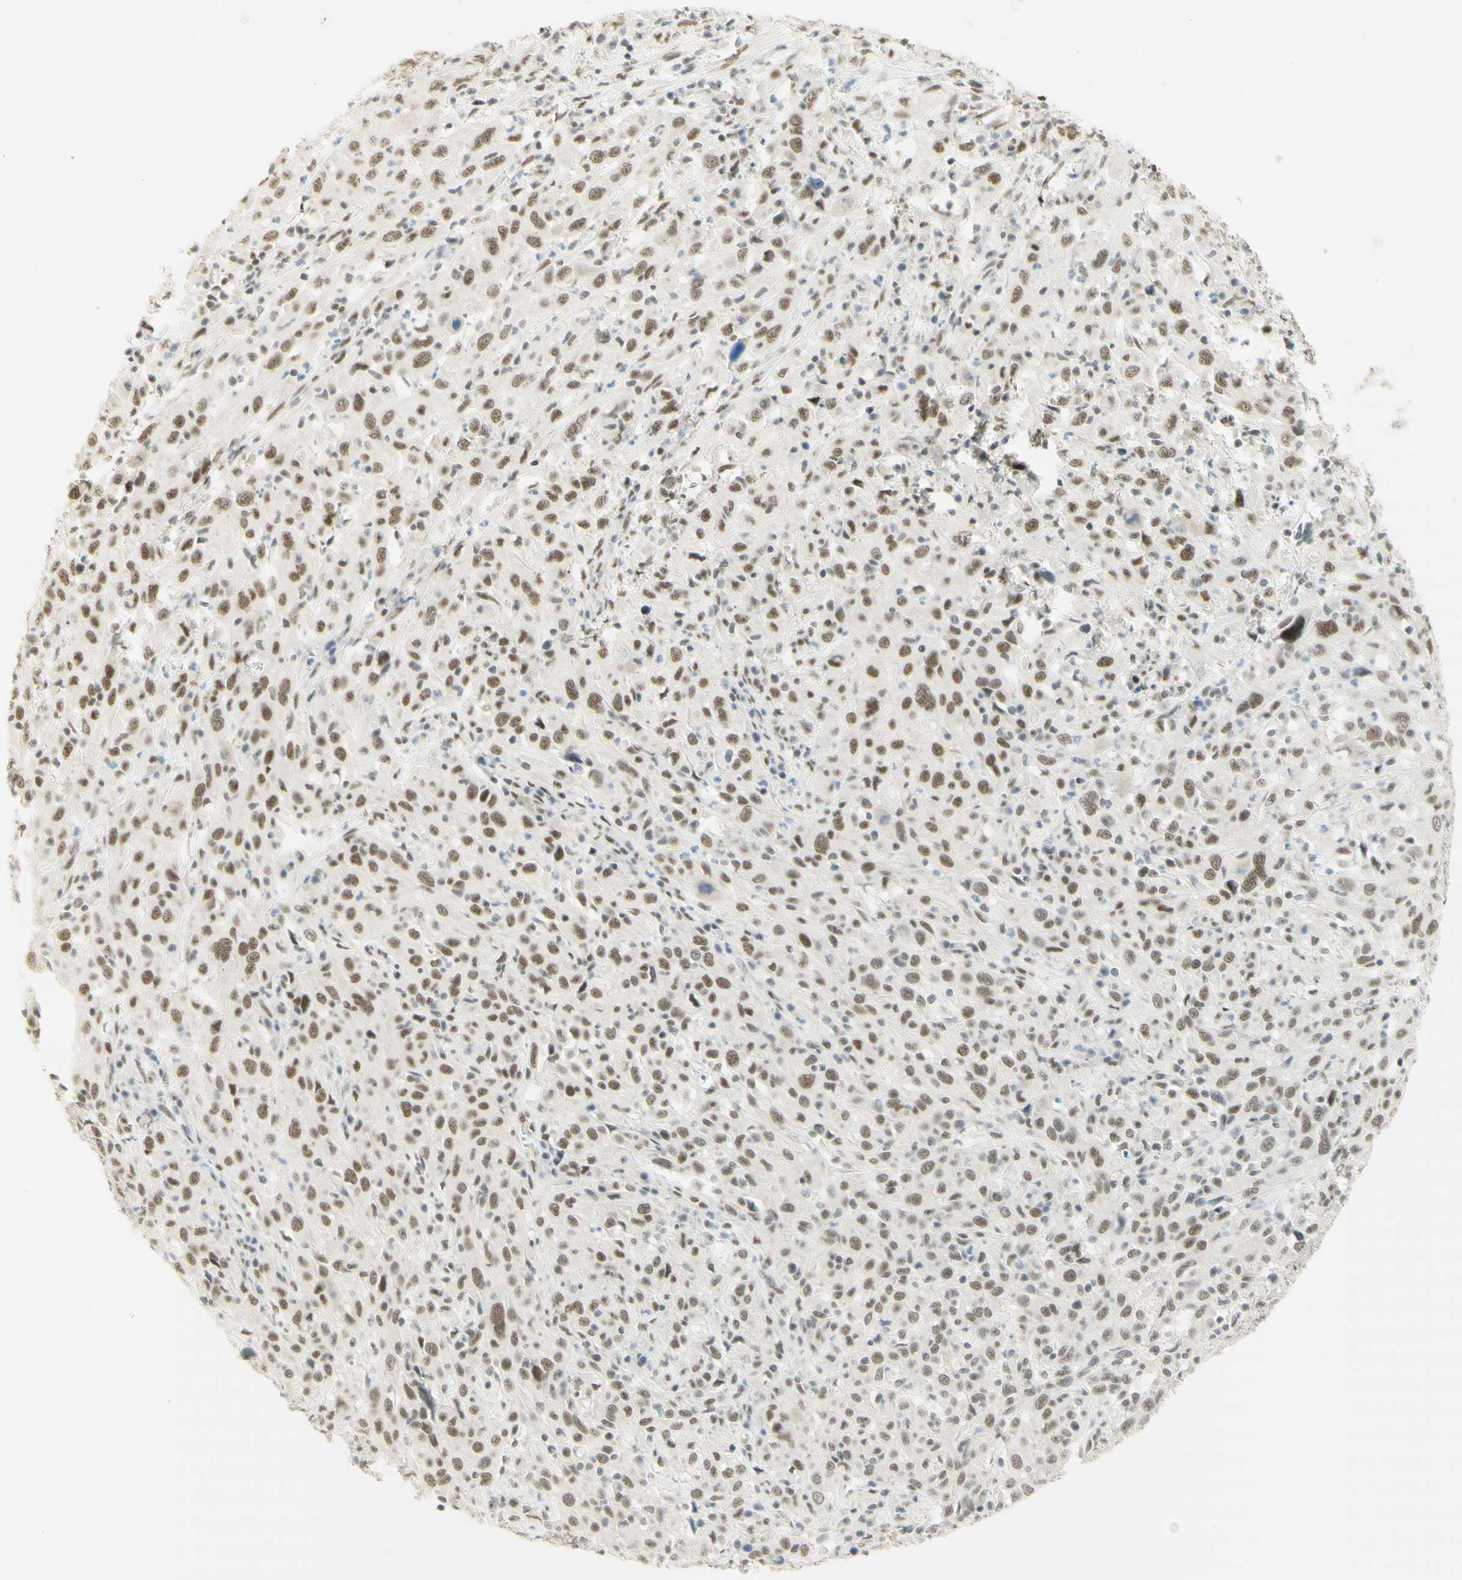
{"staining": {"intensity": "weak", "quantity": ">75%", "location": "nuclear"}, "tissue": "cervical cancer", "cell_type": "Tumor cells", "image_type": "cancer", "snomed": [{"axis": "morphology", "description": "Squamous cell carcinoma, NOS"}, {"axis": "topography", "description": "Cervix"}], "caption": "A histopathology image of human cervical cancer (squamous cell carcinoma) stained for a protein exhibits weak nuclear brown staining in tumor cells.", "gene": "PMS2", "patient": {"sex": "female", "age": 46}}